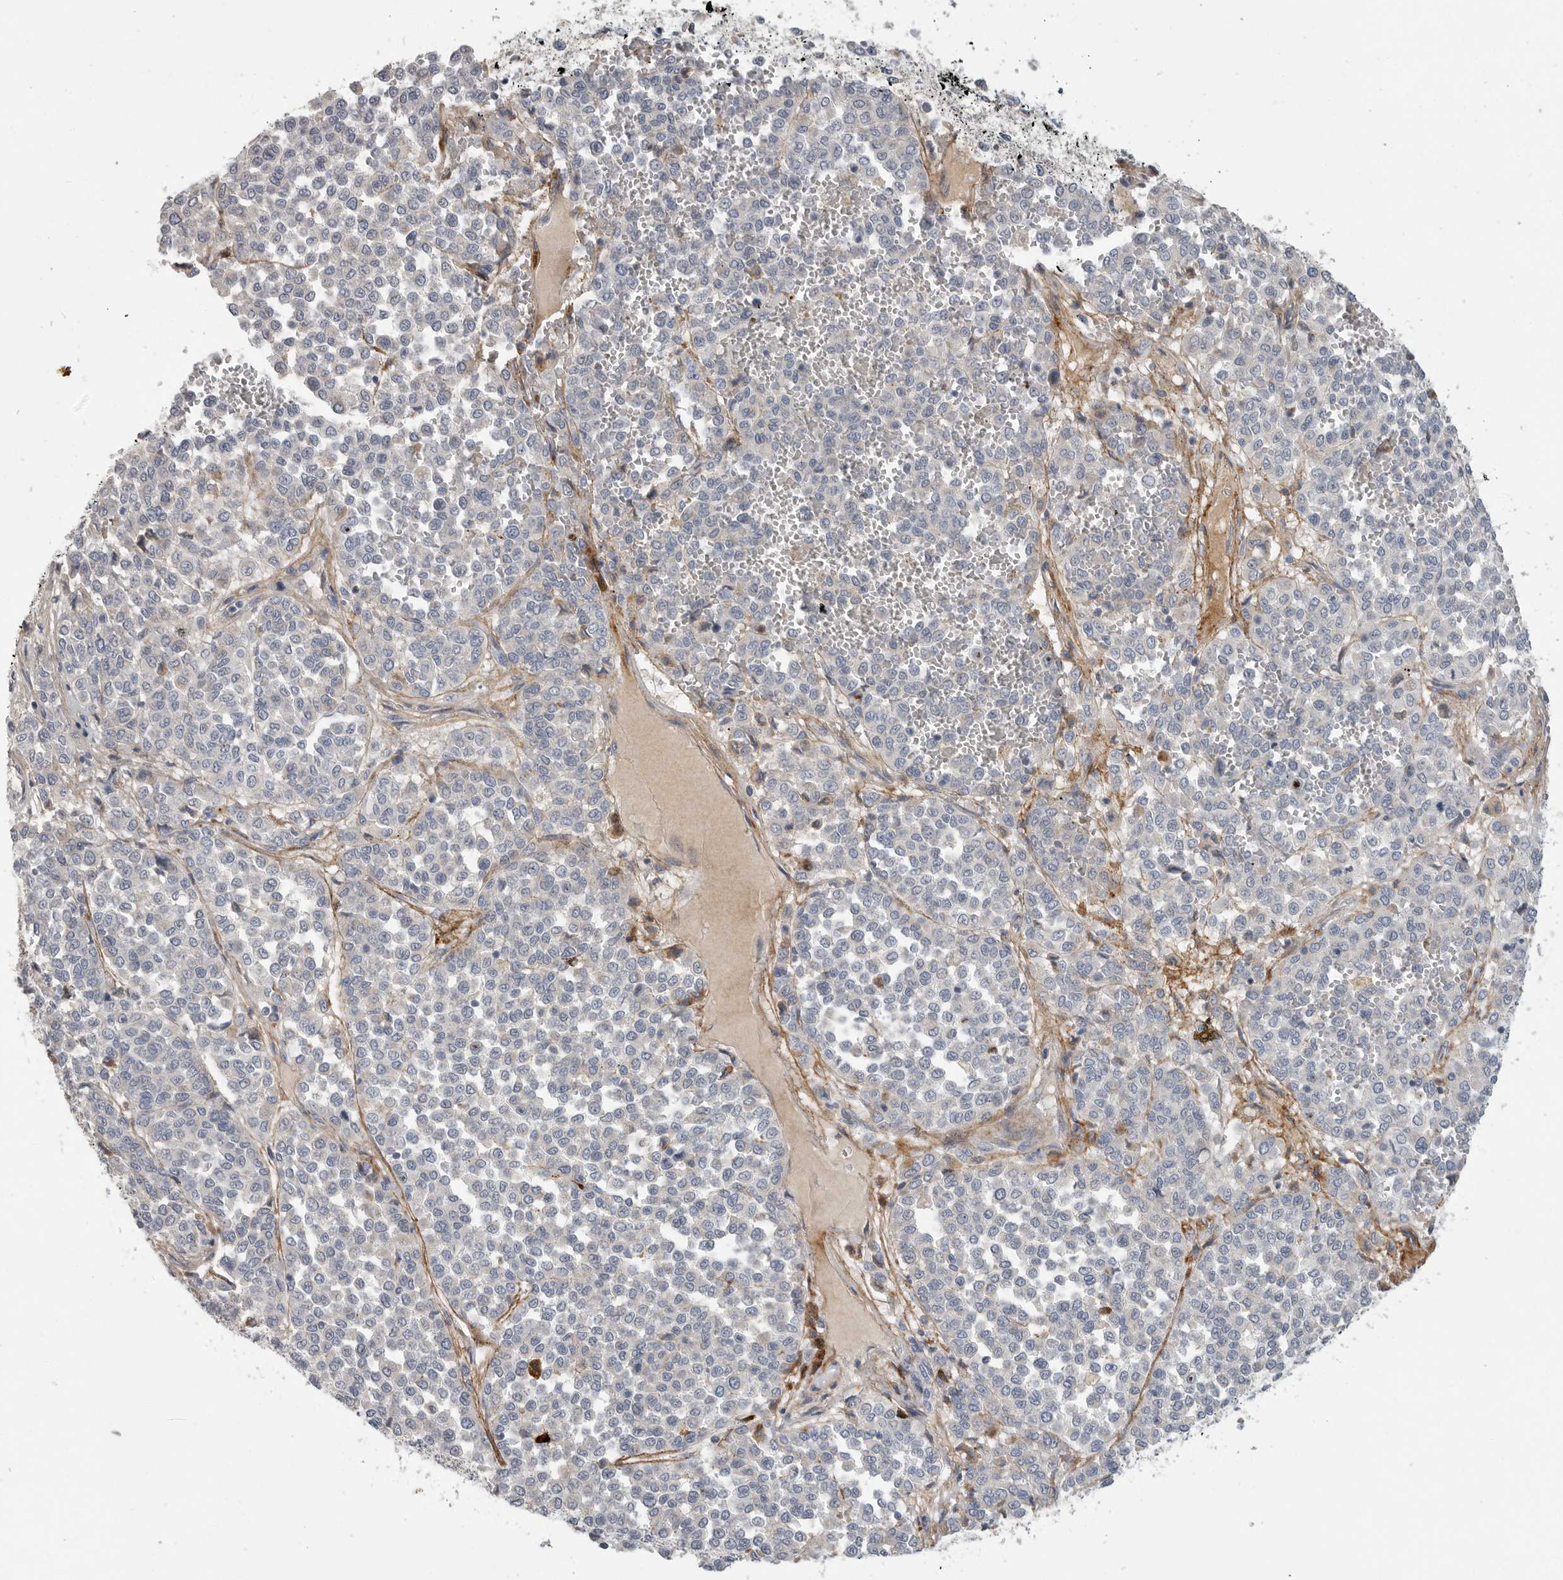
{"staining": {"intensity": "negative", "quantity": "none", "location": "none"}, "tissue": "melanoma", "cell_type": "Tumor cells", "image_type": "cancer", "snomed": [{"axis": "morphology", "description": "Malignant melanoma, Metastatic site"}, {"axis": "topography", "description": "Pancreas"}], "caption": "A photomicrograph of human melanoma is negative for staining in tumor cells.", "gene": "SDC3", "patient": {"sex": "female", "age": 30}}